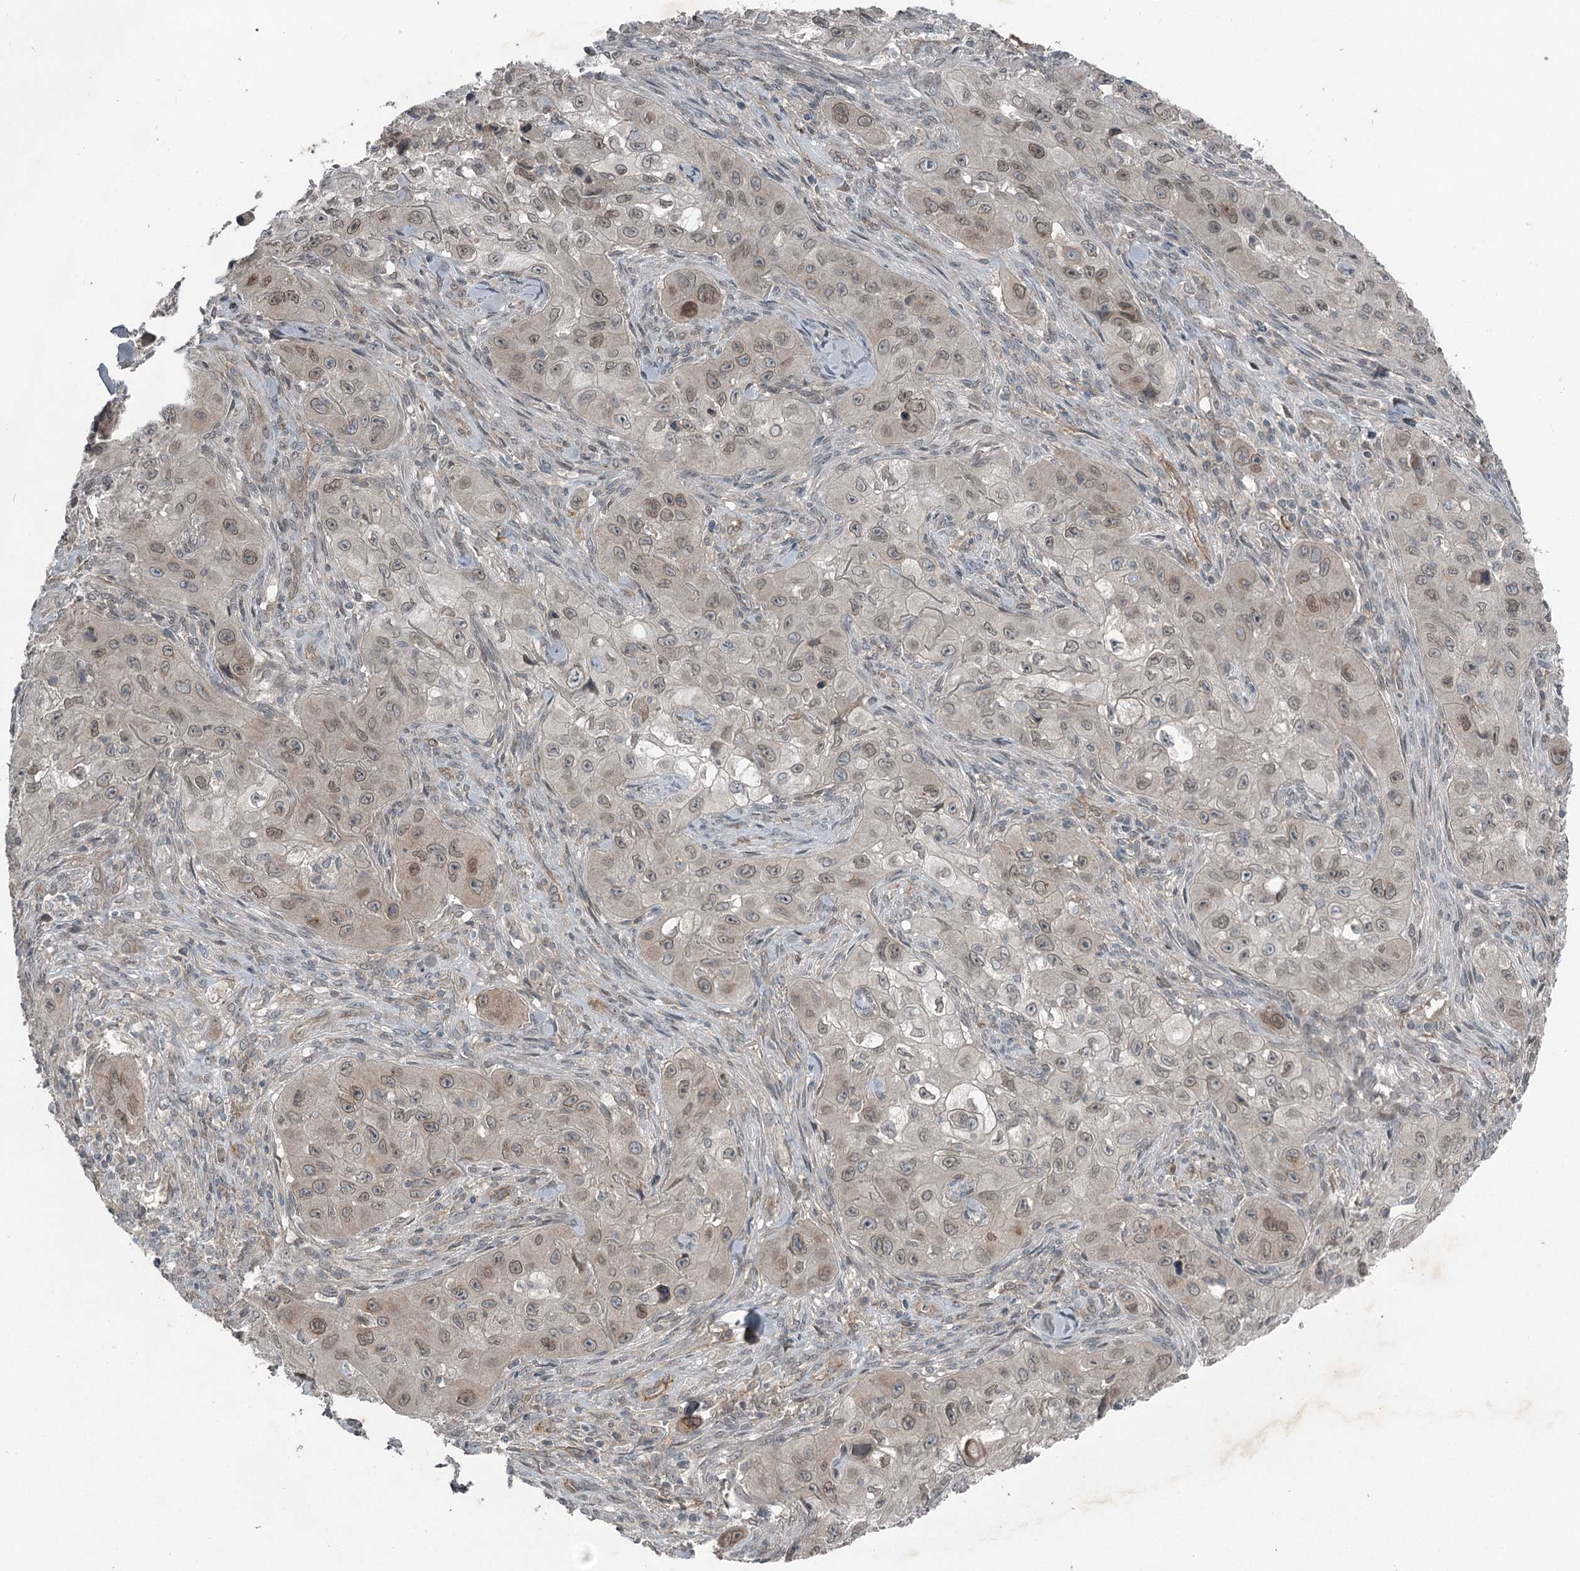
{"staining": {"intensity": "moderate", "quantity": "25%-75%", "location": "cytoplasmic/membranous,nuclear"}, "tissue": "skin cancer", "cell_type": "Tumor cells", "image_type": "cancer", "snomed": [{"axis": "morphology", "description": "Squamous cell carcinoma, NOS"}, {"axis": "topography", "description": "Skin"}, {"axis": "topography", "description": "Subcutis"}], "caption": "Tumor cells display moderate cytoplasmic/membranous and nuclear expression in approximately 25%-75% of cells in skin cancer.", "gene": "SLC39A8", "patient": {"sex": "male", "age": 73}}